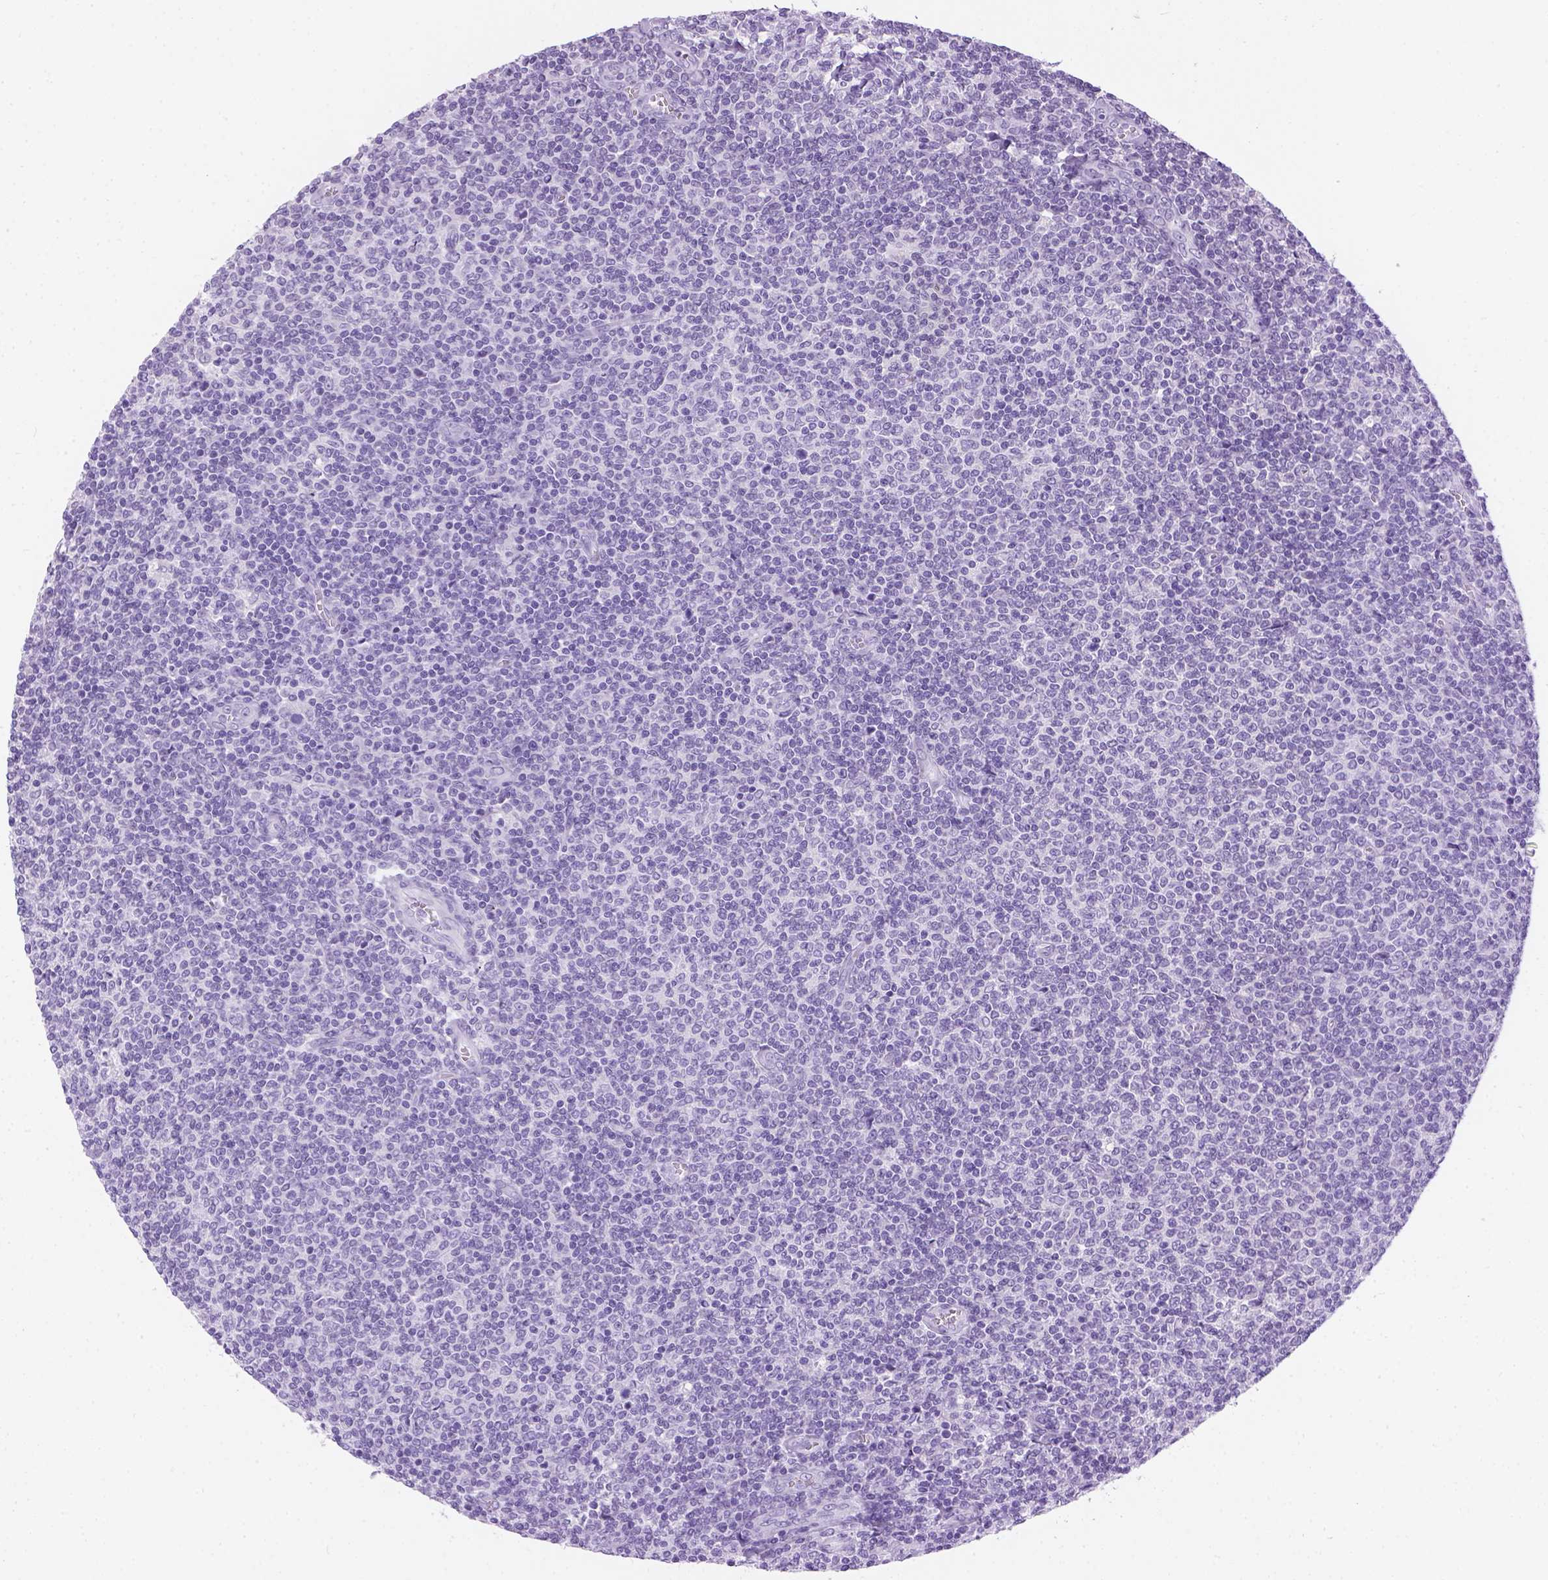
{"staining": {"intensity": "negative", "quantity": "none", "location": "none"}, "tissue": "lymphoma", "cell_type": "Tumor cells", "image_type": "cancer", "snomed": [{"axis": "morphology", "description": "Malignant lymphoma, non-Hodgkin's type, Low grade"}, {"axis": "topography", "description": "Lymph node"}], "caption": "The photomicrograph displays no staining of tumor cells in lymphoma.", "gene": "TMEM38A", "patient": {"sex": "male", "age": 52}}